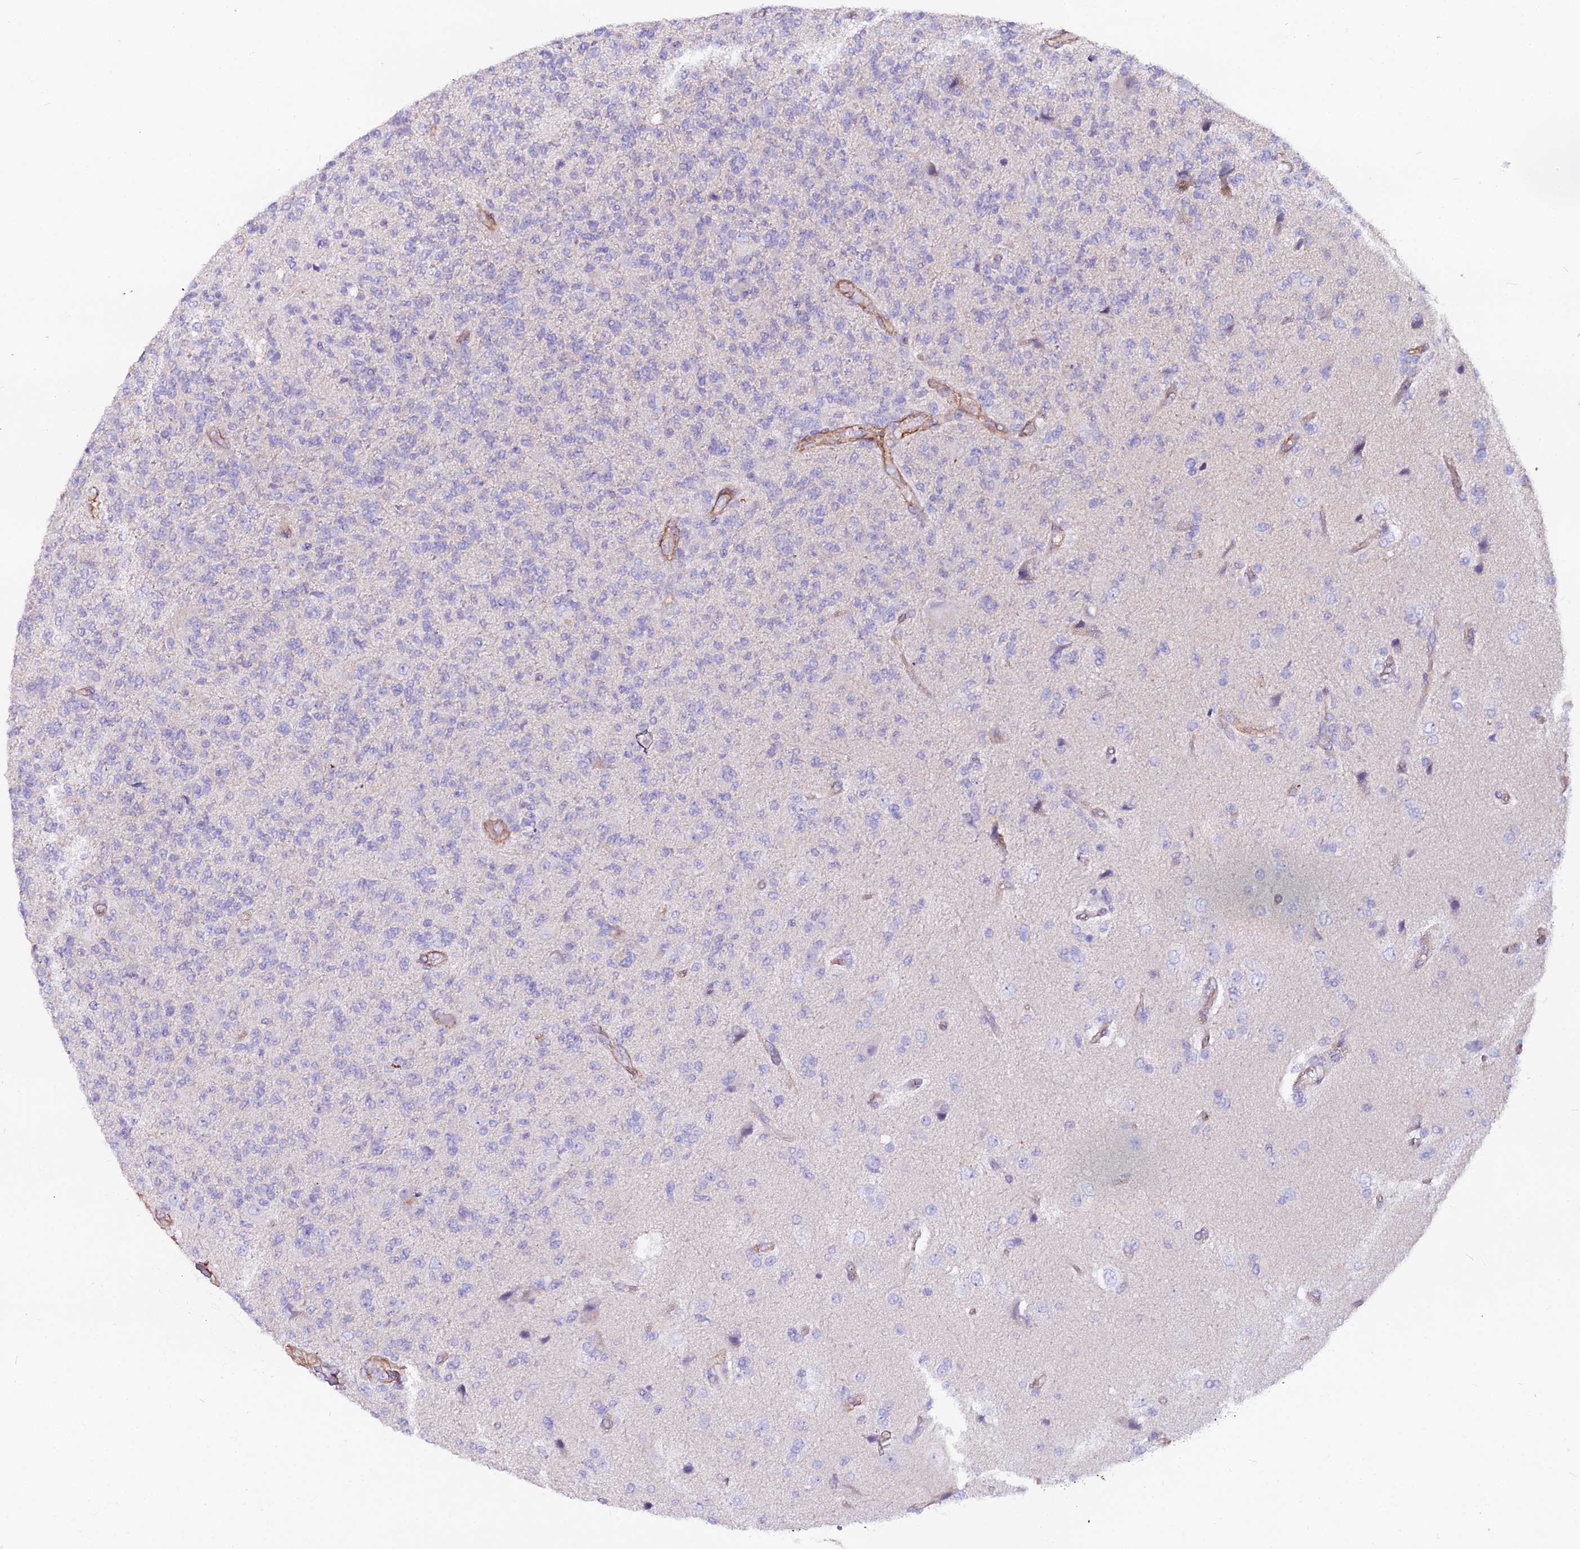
{"staining": {"intensity": "negative", "quantity": "none", "location": "none"}, "tissue": "glioma", "cell_type": "Tumor cells", "image_type": "cancer", "snomed": [{"axis": "morphology", "description": "Glioma, malignant, High grade"}, {"axis": "topography", "description": "Brain"}], "caption": "High power microscopy image of an IHC image of high-grade glioma (malignant), revealing no significant positivity in tumor cells.", "gene": "GLYAT", "patient": {"sex": "male", "age": 56}}